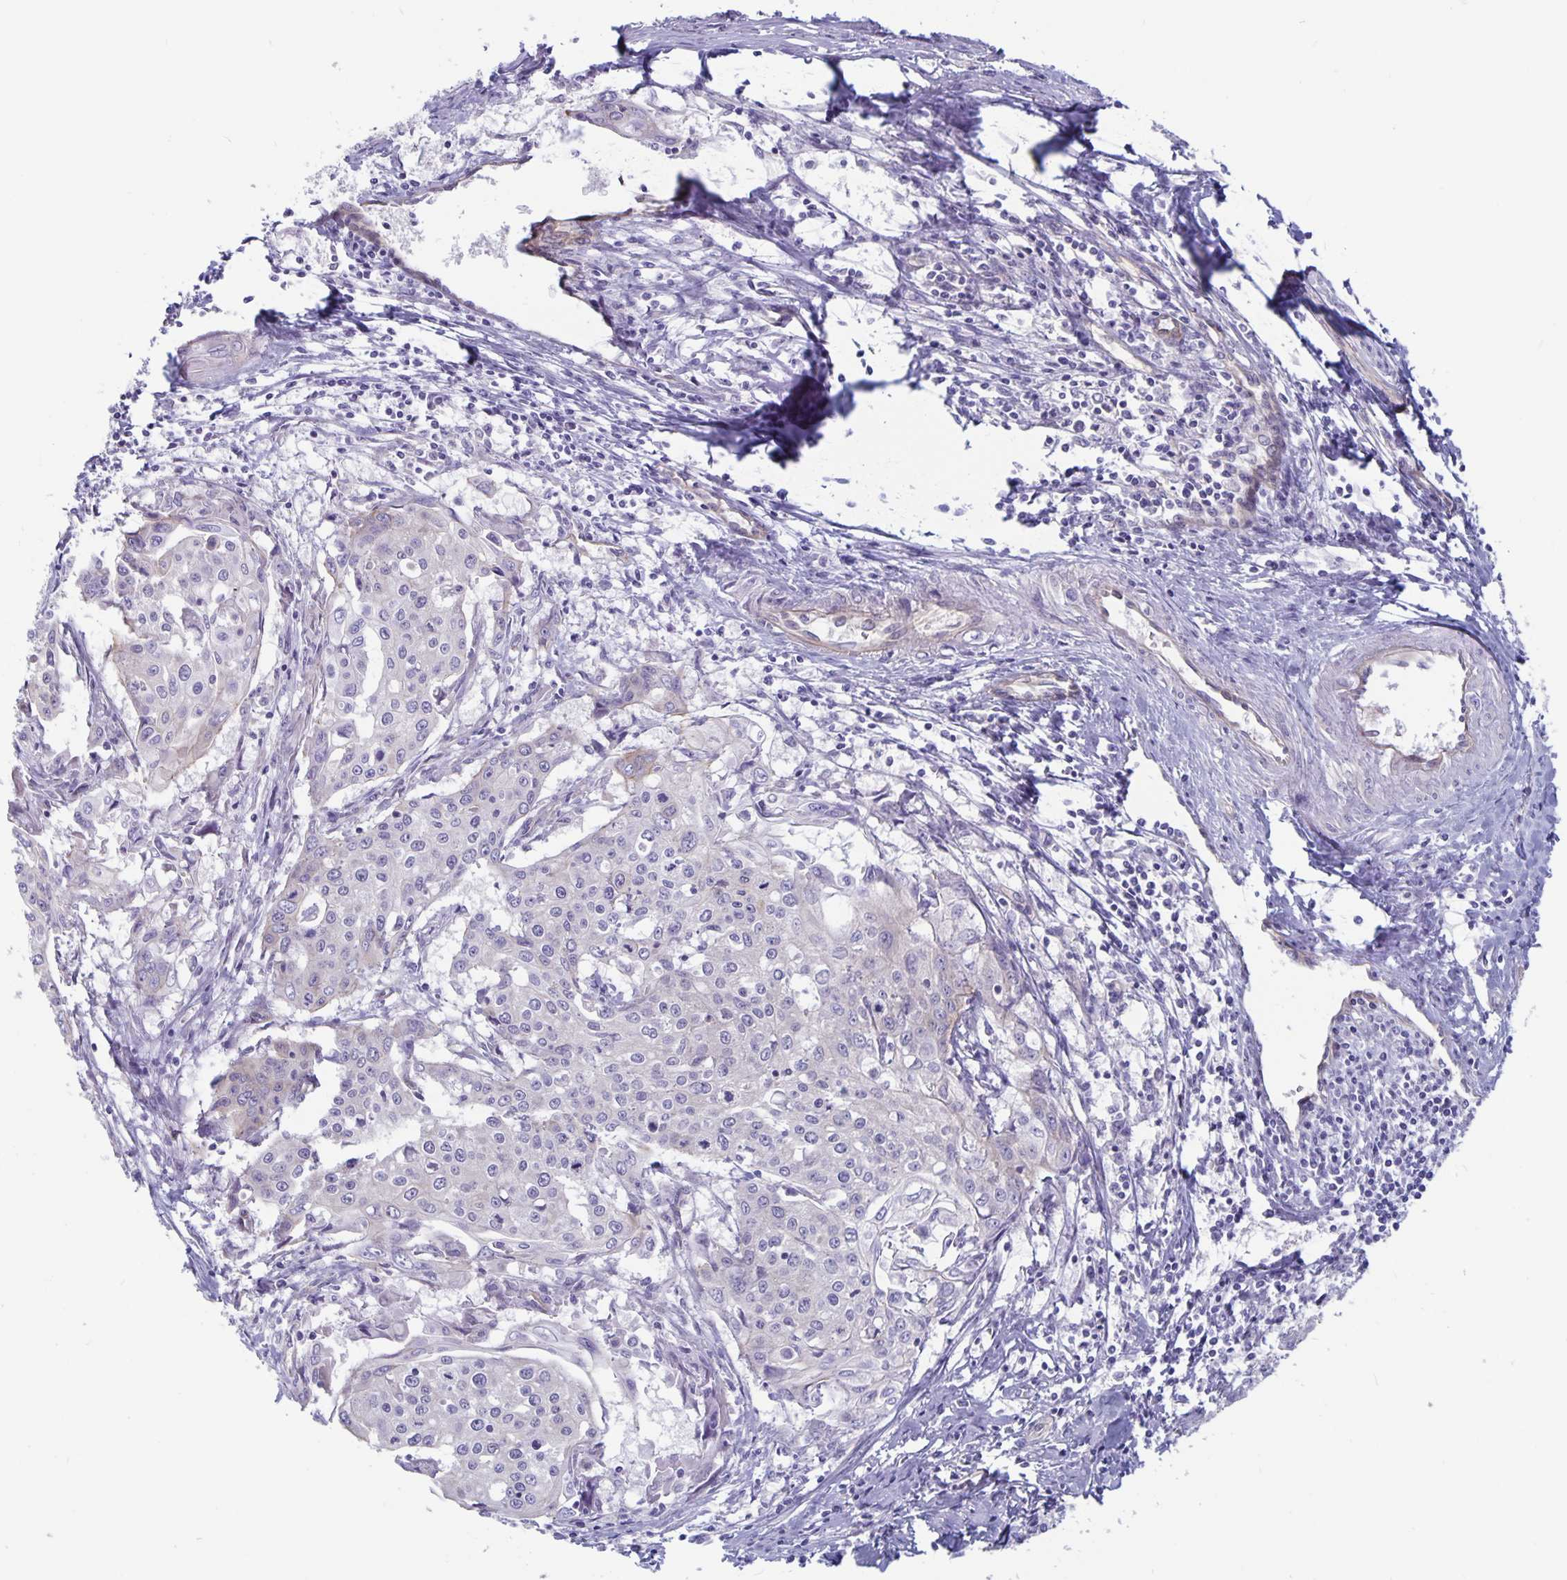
{"staining": {"intensity": "negative", "quantity": "none", "location": "none"}, "tissue": "cervical cancer", "cell_type": "Tumor cells", "image_type": "cancer", "snomed": [{"axis": "morphology", "description": "Squamous cell carcinoma, NOS"}, {"axis": "topography", "description": "Cervix"}], "caption": "This is a photomicrograph of immunohistochemistry staining of cervical cancer (squamous cell carcinoma), which shows no expression in tumor cells.", "gene": "PLCB3", "patient": {"sex": "female", "age": 38}}